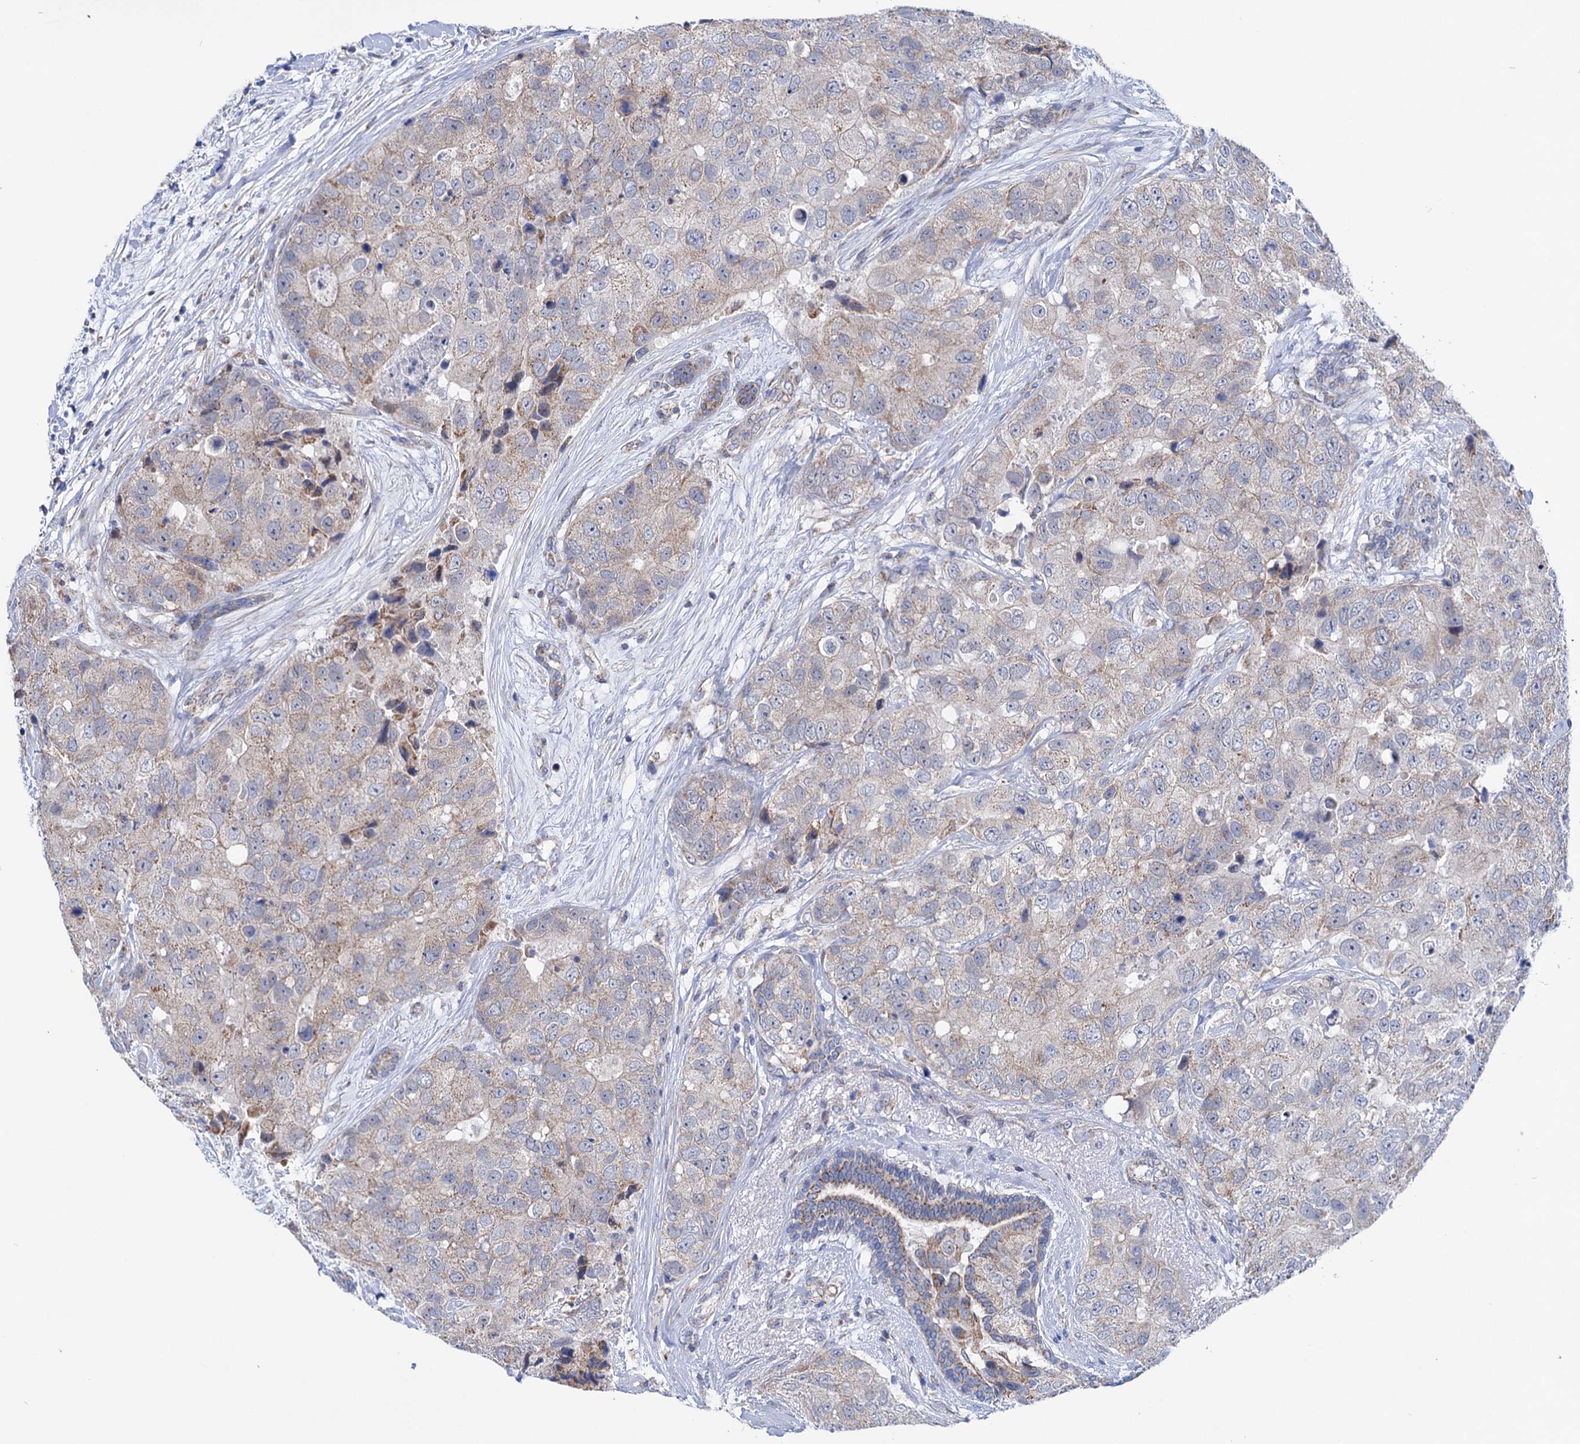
{"staining": {"intensity": "weak", "quantity": "<25%", "location": "cytoplasmic/membranous"}, "tissue": "breast cancer", "cell_type": "Tumor cells", "image_type": "cancer", "snomed": [{"axis": "morphology", "description": "Duct carcinoma"}, {"axis": "topography", "description": "Breast"}], "caption": "Tumor cells show no significant protein expression in breast cancer (intraductal carcinoma).", "gene": "SUCLA2", "patient": {"sex": "female", "age": 62}}